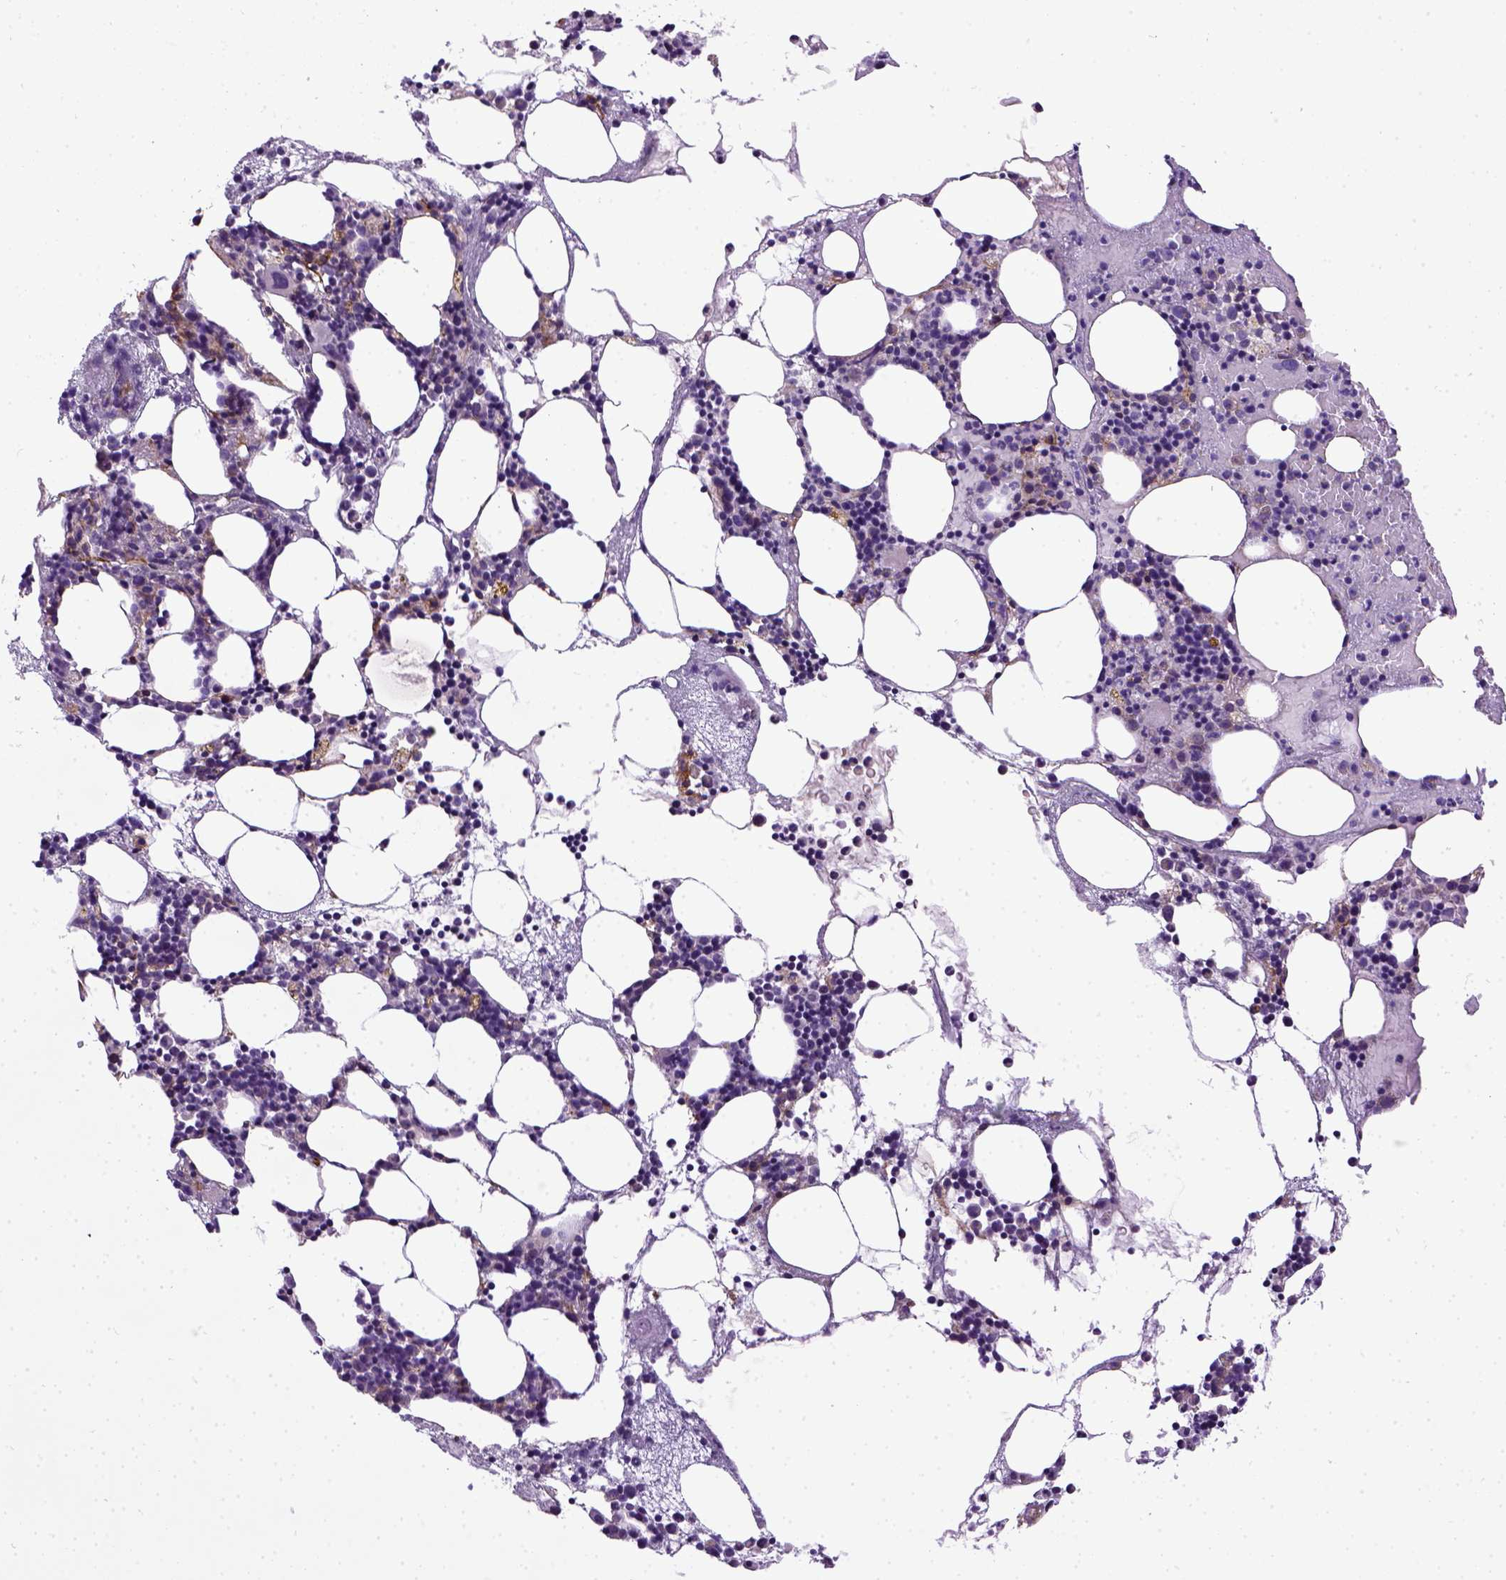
{"staining": {"intensity": "negative", "quantity": "none", "location": "none"}, "tissue": "bone marrow", "cell_type": "Hematopoietic cells", "image_type": "normal", "snomed": [{"axis": "morphology", "description": "Normal tissue, NOS"}, {"axis": "topography", "description": "Bone marrow"}], "caption": "This is a image of immunohistochemistry staining of benign bone marrow, which shows no positivity in hematopoietic cells.", "gene": "ENG", "patient": {"sex": "male", "age": 54}}